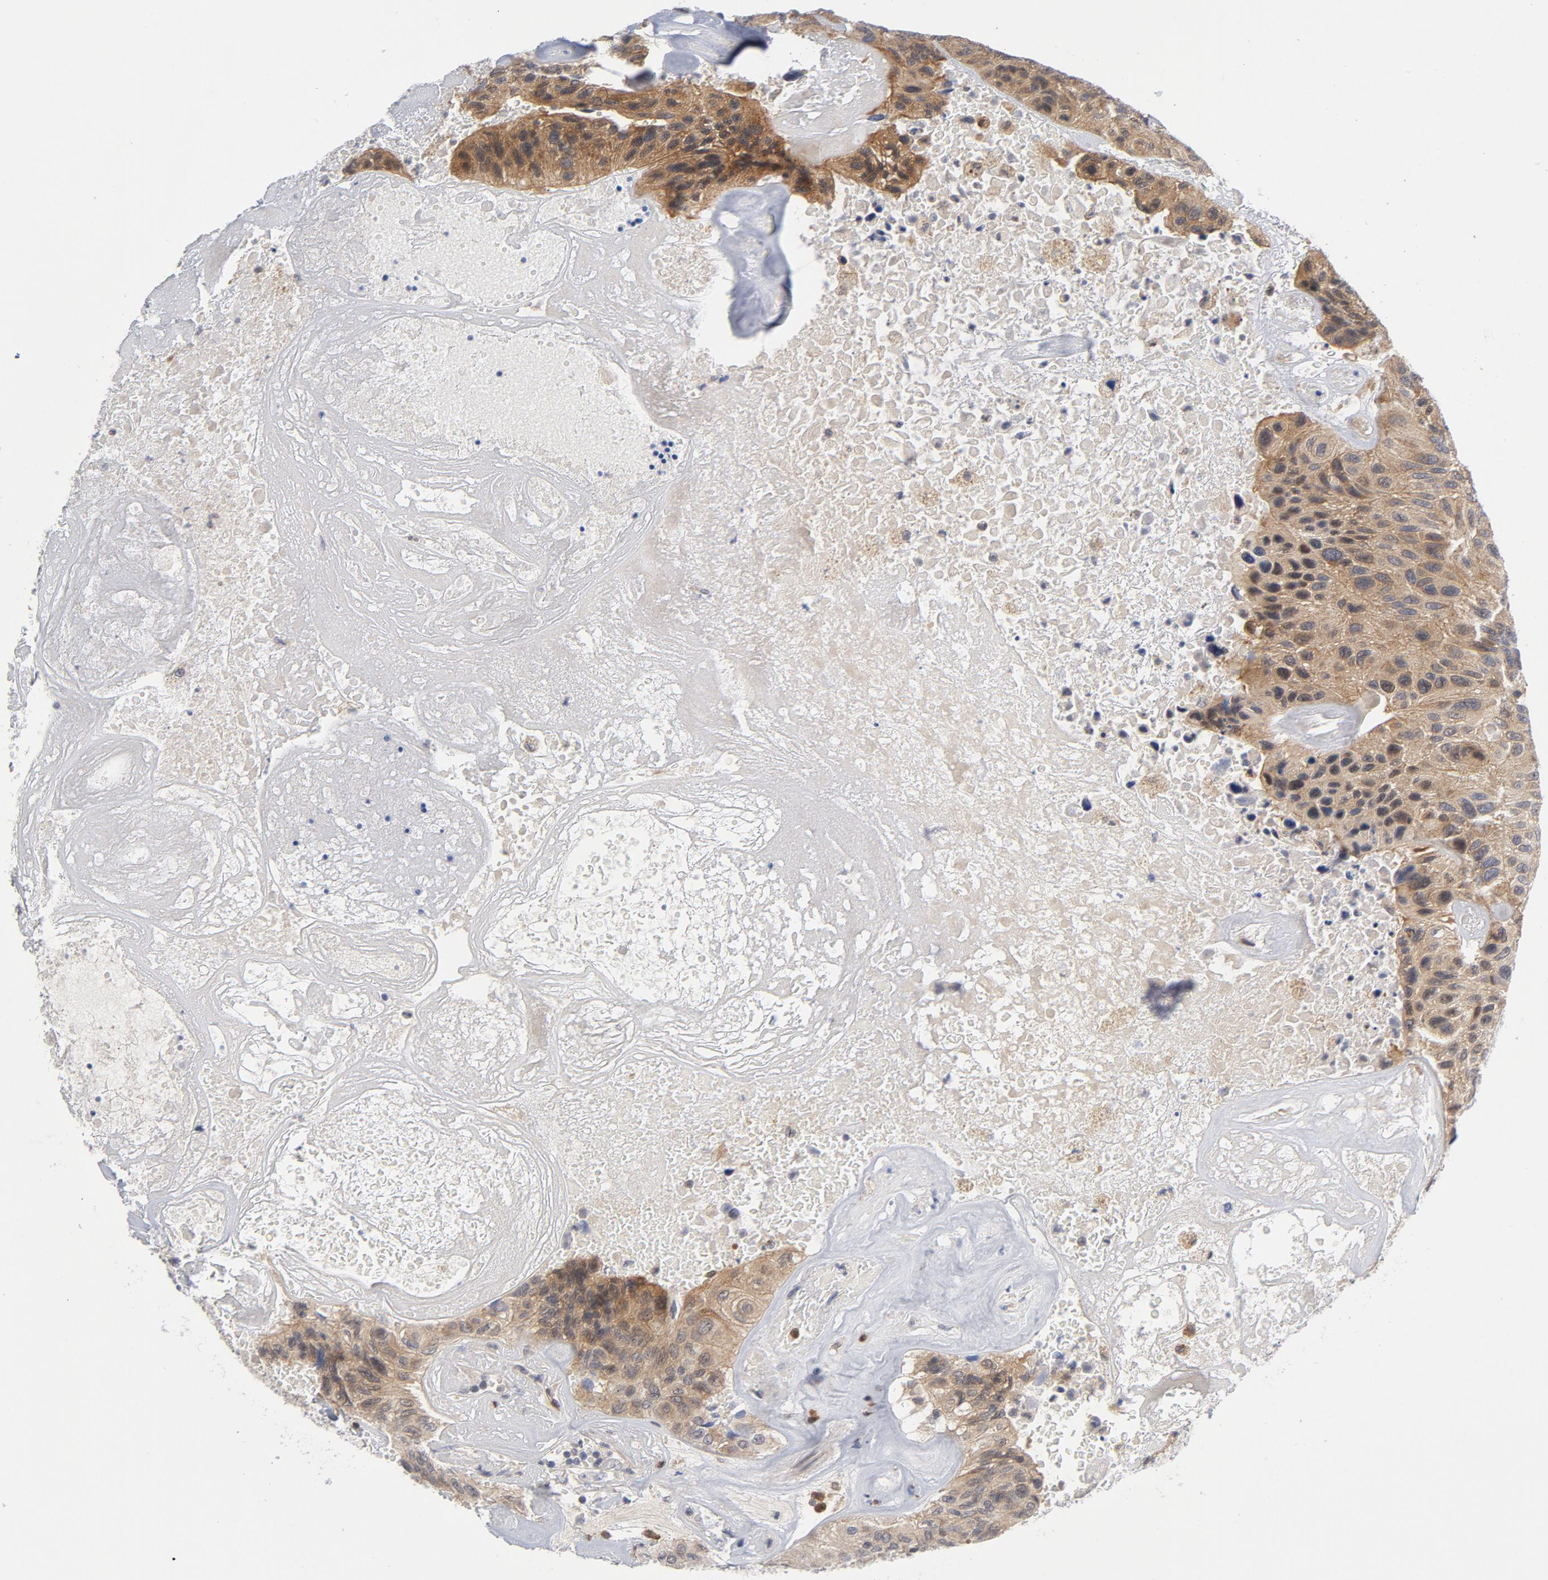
{"staining": {"intensity": "weak", "quantity": "25%-75%", "location": "cytoplasmic/membranous"}, "tissue": "urothelial cancer", "cell_type": "Tumor cells", "image_type": "cancer", "snomed": [{"axis": "morphology", "description": "Urothelial carcinoma, High grade"}, {"axis": "topography", "description": "Urinary bladder"}], "caption": "A brown stain highlights weak cytoplasmic/membranous positivity of a protein in urothelial cancer tumor cells.", "gene": "TRADD", "patient": {"sex": "male", "age": 66}}